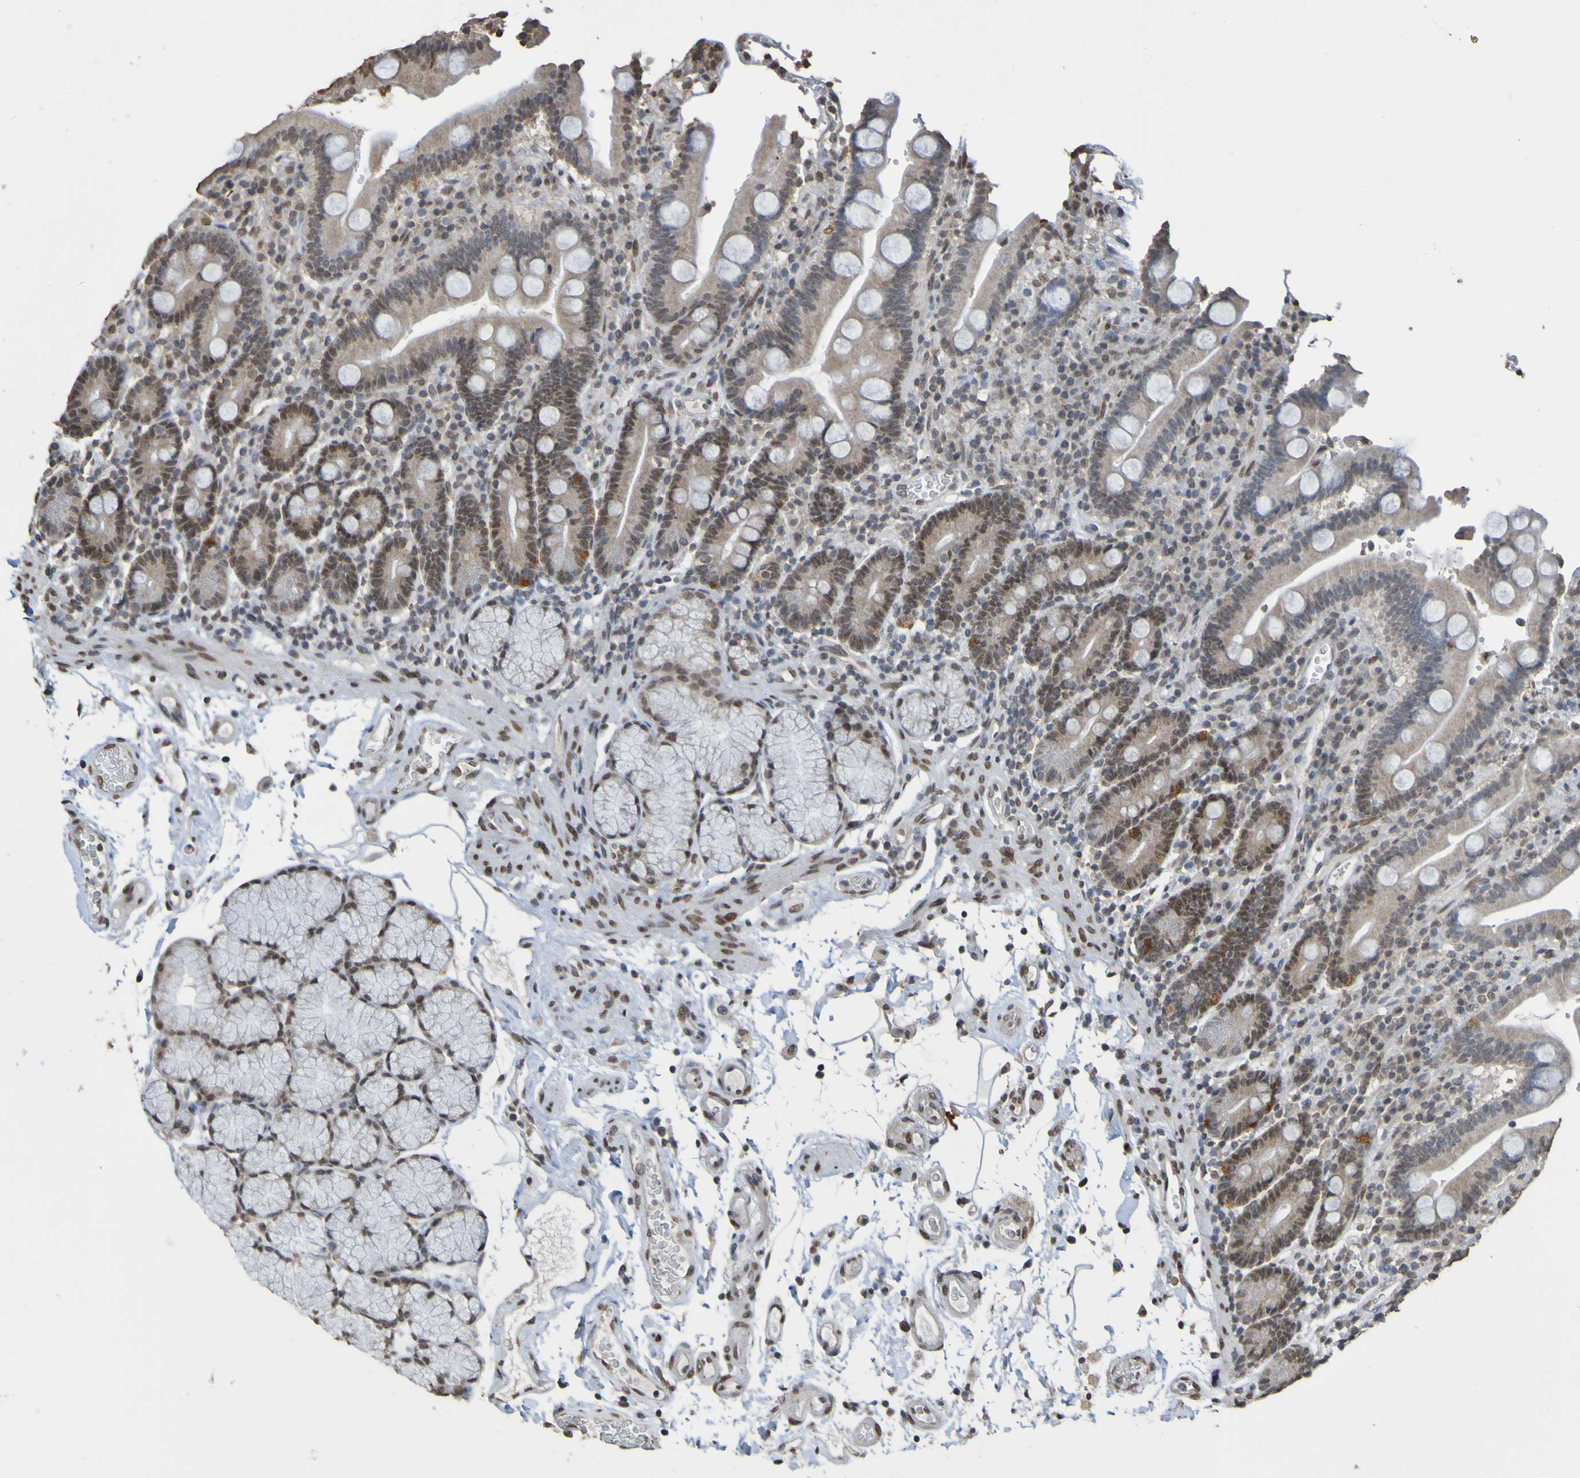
{"staining": {"intensity": "weak", "quantity": "25%-75%", "location": "cytoplasmic/membranous,nuclear"}, "tissue": "duodenum", "cell_type": "Glandular cells", "image_type": "normal", "snomed": [{"axis": "morphology", "description": "Normal tissue, NOS"}, {"axis": "topography", "description": "Small intestine, NOS"}], "caption": "The immunohistochemical stain shows weak cytoplasmic/membranous,nuclear positivity in glandular cells of unremarkable duodenum.", "gene": "ALKBH2", "patient": {"sex": "female", "age": 71}}